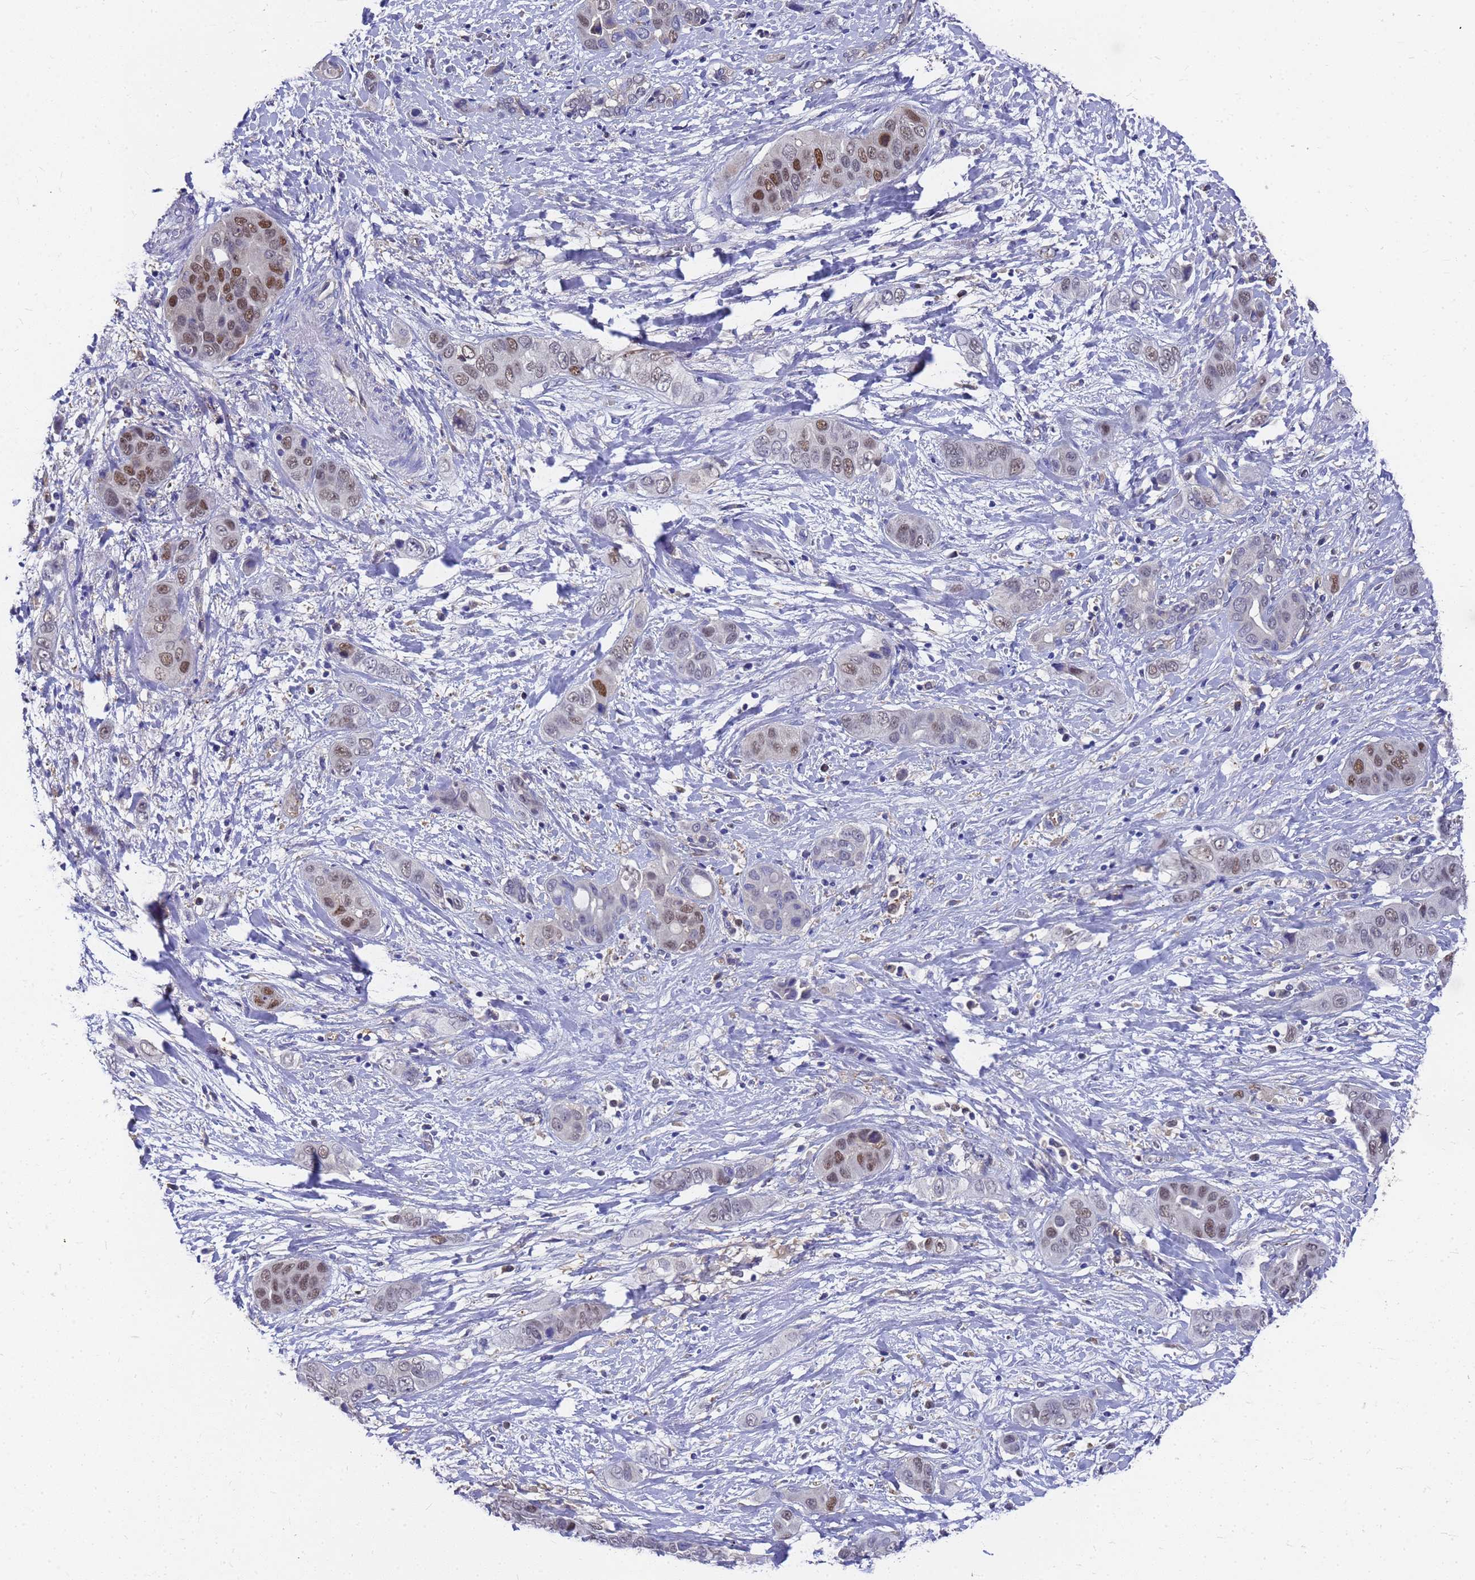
{"staining": {"intensity": "moderate", "quantity": "25%-75%", "location": "nuclear"}, "tissue": "liver cancer", "cell_type": "Tumor cells", "image_type": "cancer", "snomed": [{"axis": "morphology", "description": "Cholangiocarcinoma"}, {"axis": "topography", "description": "Liver"}], "caption": "A micrograph of cholangiocarcinoma (liver) stained for a protein demonstrates moderate nuclear brown staining in tumor cells.", "gene": "SLC35E2B", "patient": {"sex": "female", "age": 52}}